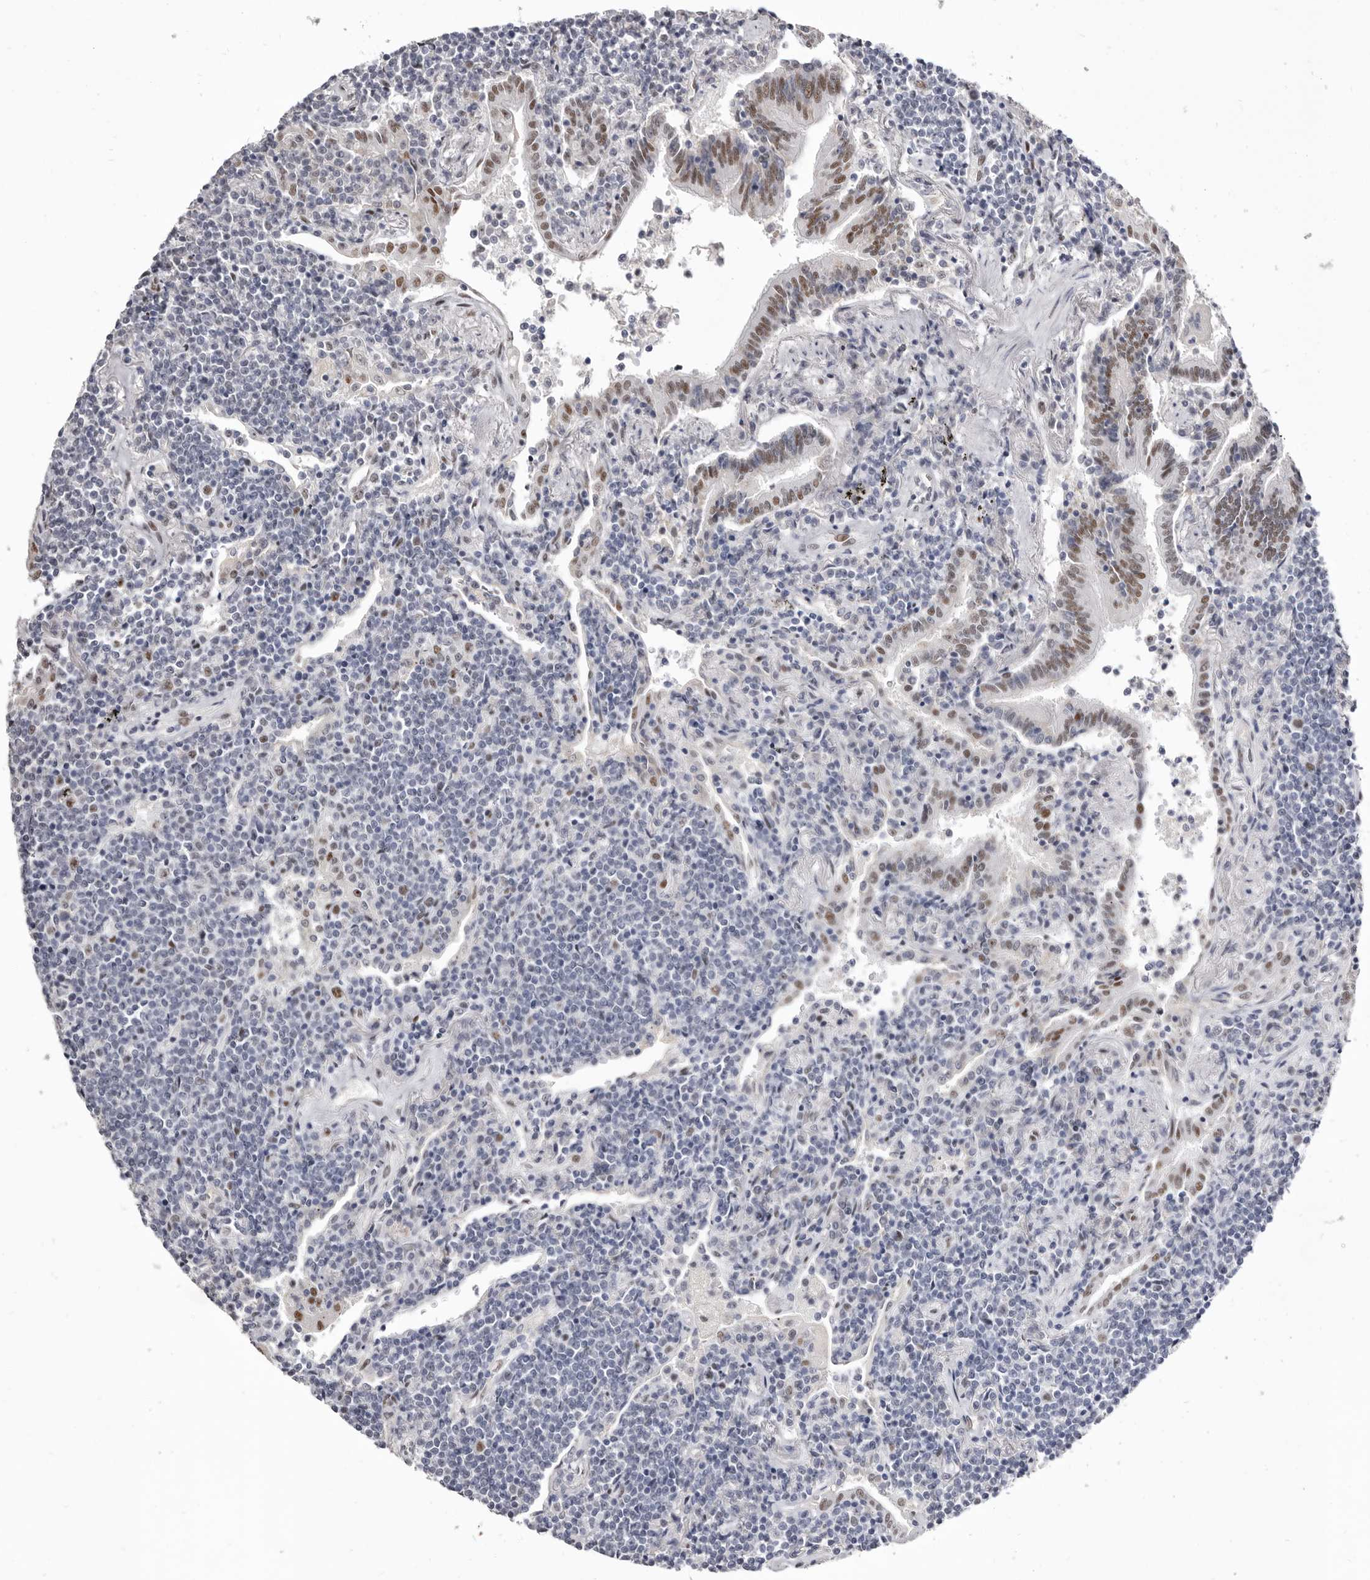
{"staining": {"intensity": "negative", "quantity": "none", "location": "none"}, "tissue": "lymphoma", "cell_type": "Tumor cells", "image_type": "cancer", "snomed": [{"axis": "morphology", "description": "Malignant lymphoma, non-Hodgkin's type, Low grade"}, {"axis": "topography", "description": "Lung"}], "caption": "Immunohistochemistry (IHC) of human lymphoma shows no expression in tumor cells.", "gene": "ZNF326", "patient": {"sex": "female", "age": 71}}